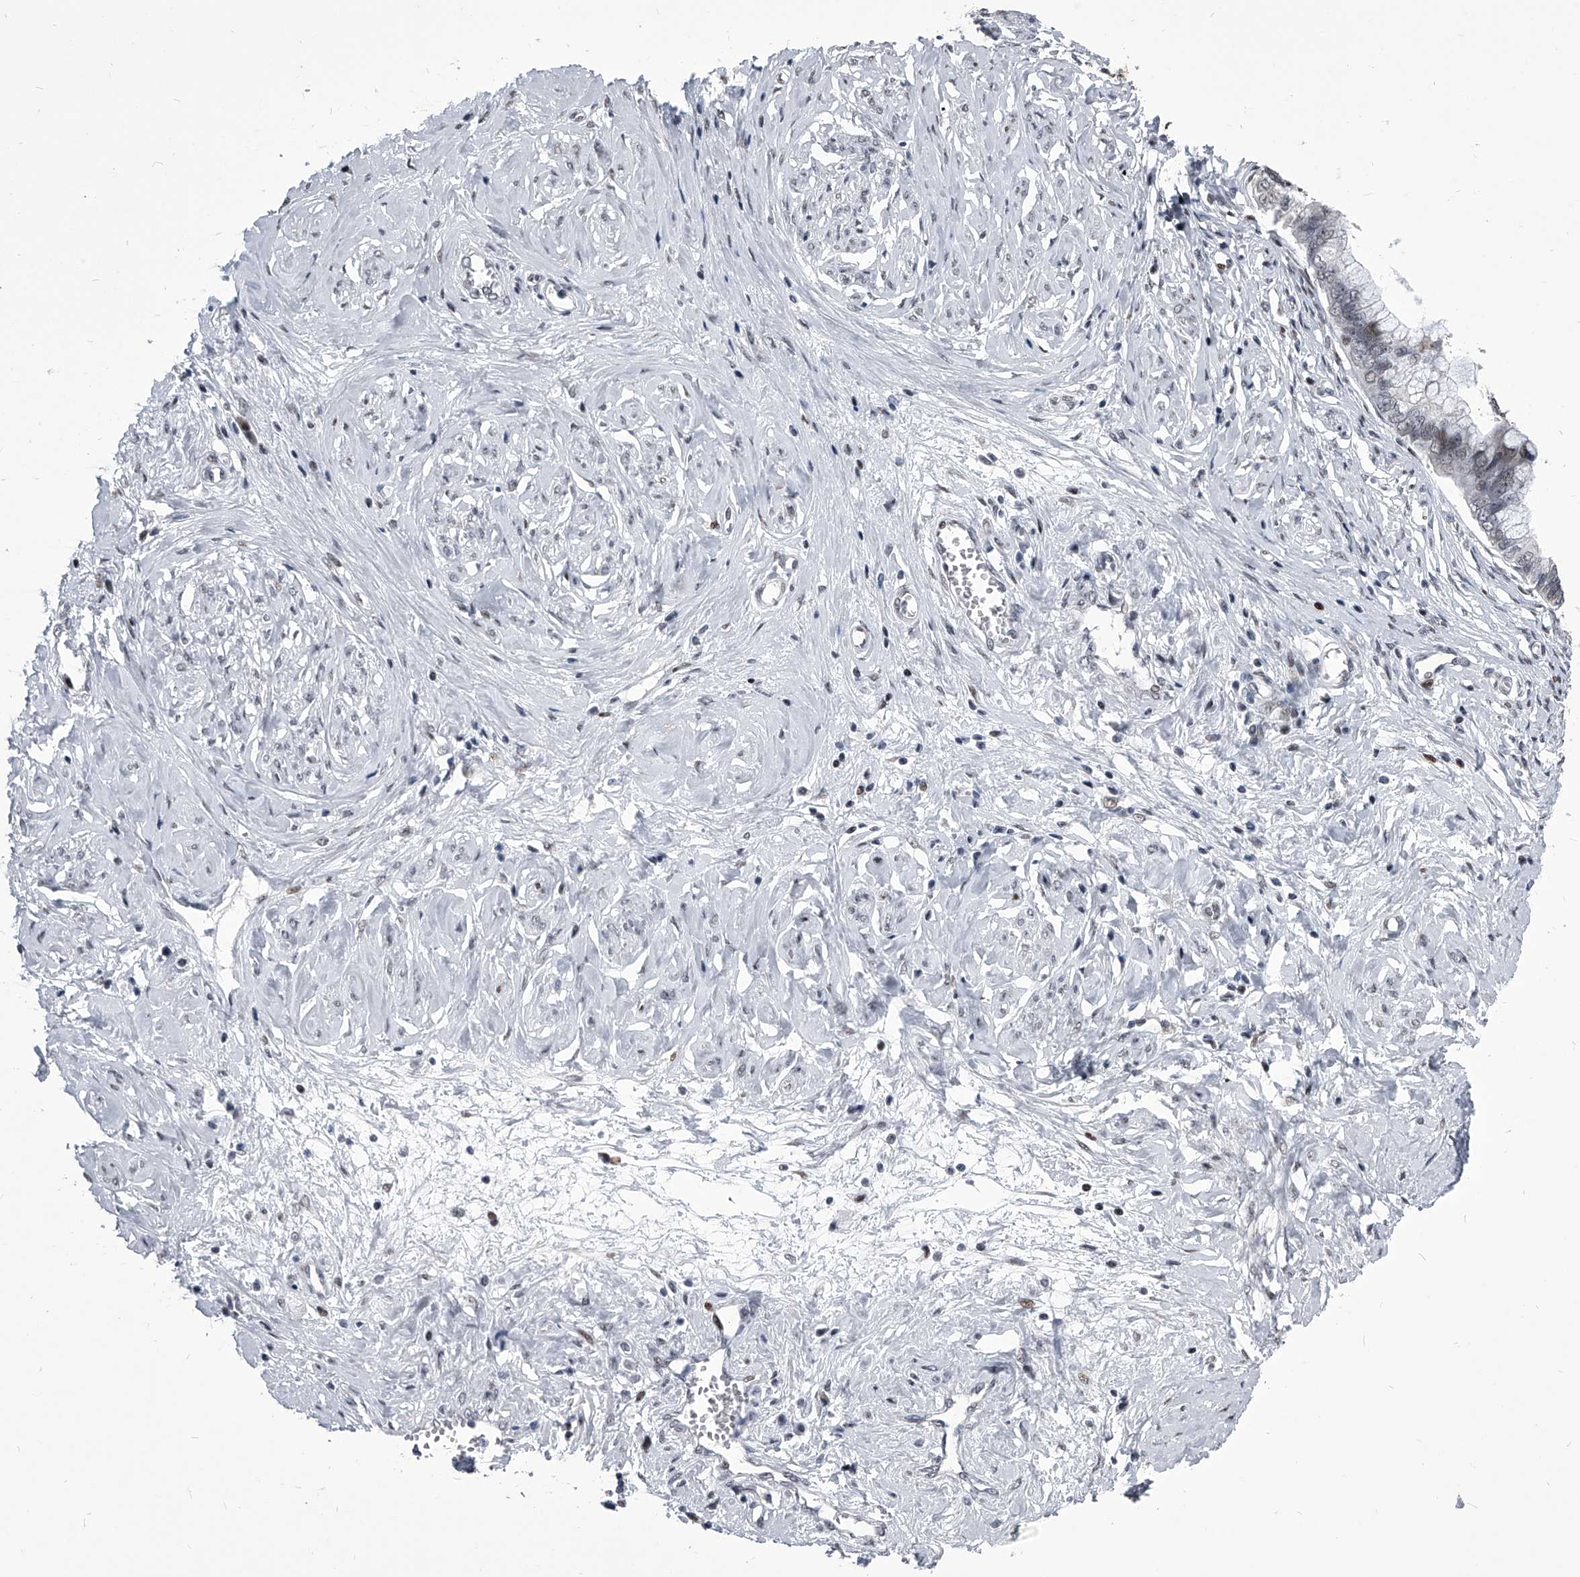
{"staining": {"intensity": "weak", "quantity": ">75%", "location": "nuclear"}, "tissue": "cervical cancer", "cell_type": "Tumor cells", "image_type": "cancer", "snomed": [{"axis": "morphology", "description": "Adenocarcinoma, NOS"}, {"axis": "topography", "description": "Cervix"}], "caption": "High-magnification brightfield microscopy of cervical cancer stained with DAB (brown) and counterstained with hematoxylin (blue). tumor cells exhibit weak nuclear expression is identified in approximately>75% of cells.", "gene": "CMTR1", "patient": {"sex": "female", "age": 44}}